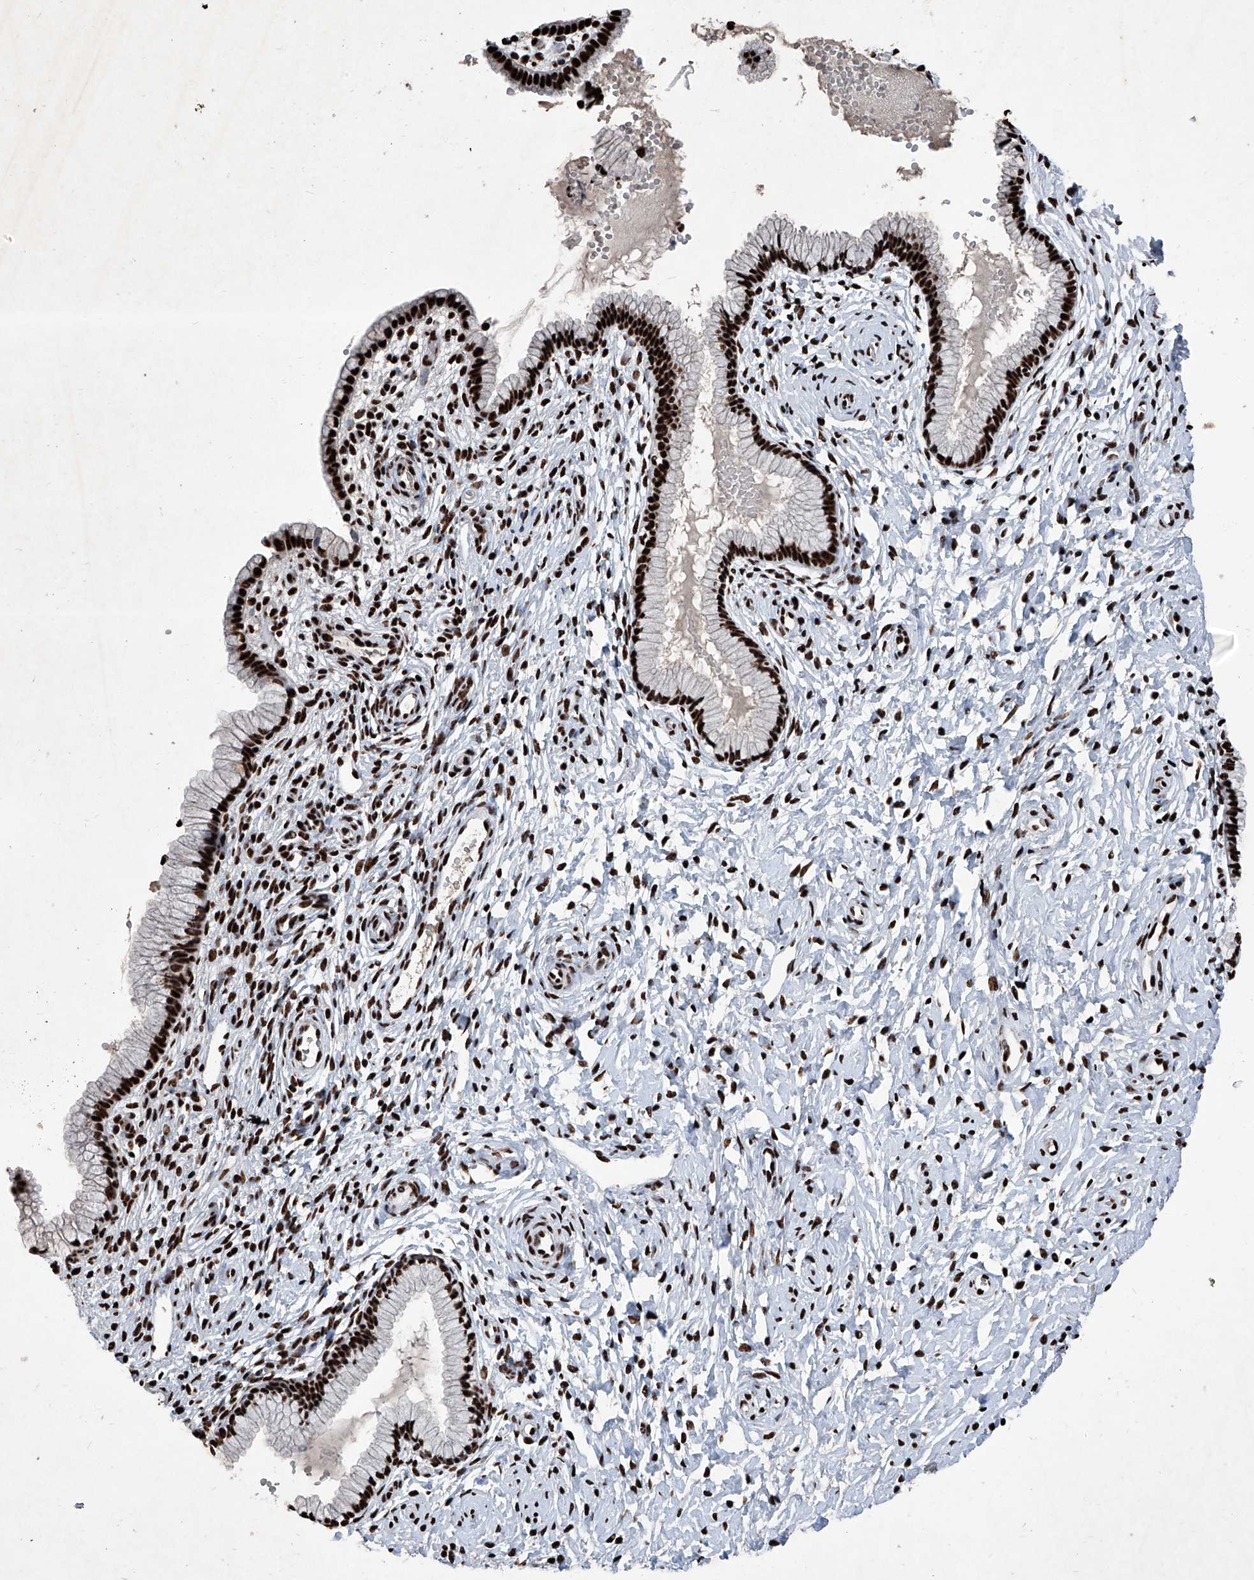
{"staining": {"intensity": "strong", "quantity": ">75%", "location": "nuclear"}, "tissue": "cervix", "cell_type": "Glandular cells", "image_type": "normal", "snomed": [{"axis": "morphology", "description": "Normal tissue, NOS"}, {"axis": "topography", "description": "Cervix"}], "caption": "Strong nuclear staining is present in about >75% of glandular cells in benign cervix. The staining was performed using DAB (3,3'-diaminobenzidine) to visualize the protein expression in brown, while the nuclei were stained in blue with hematoxylin (Magnification: 20x).", "gene": "DDX39B", "patient": {"sex": "female", "age": 33}}